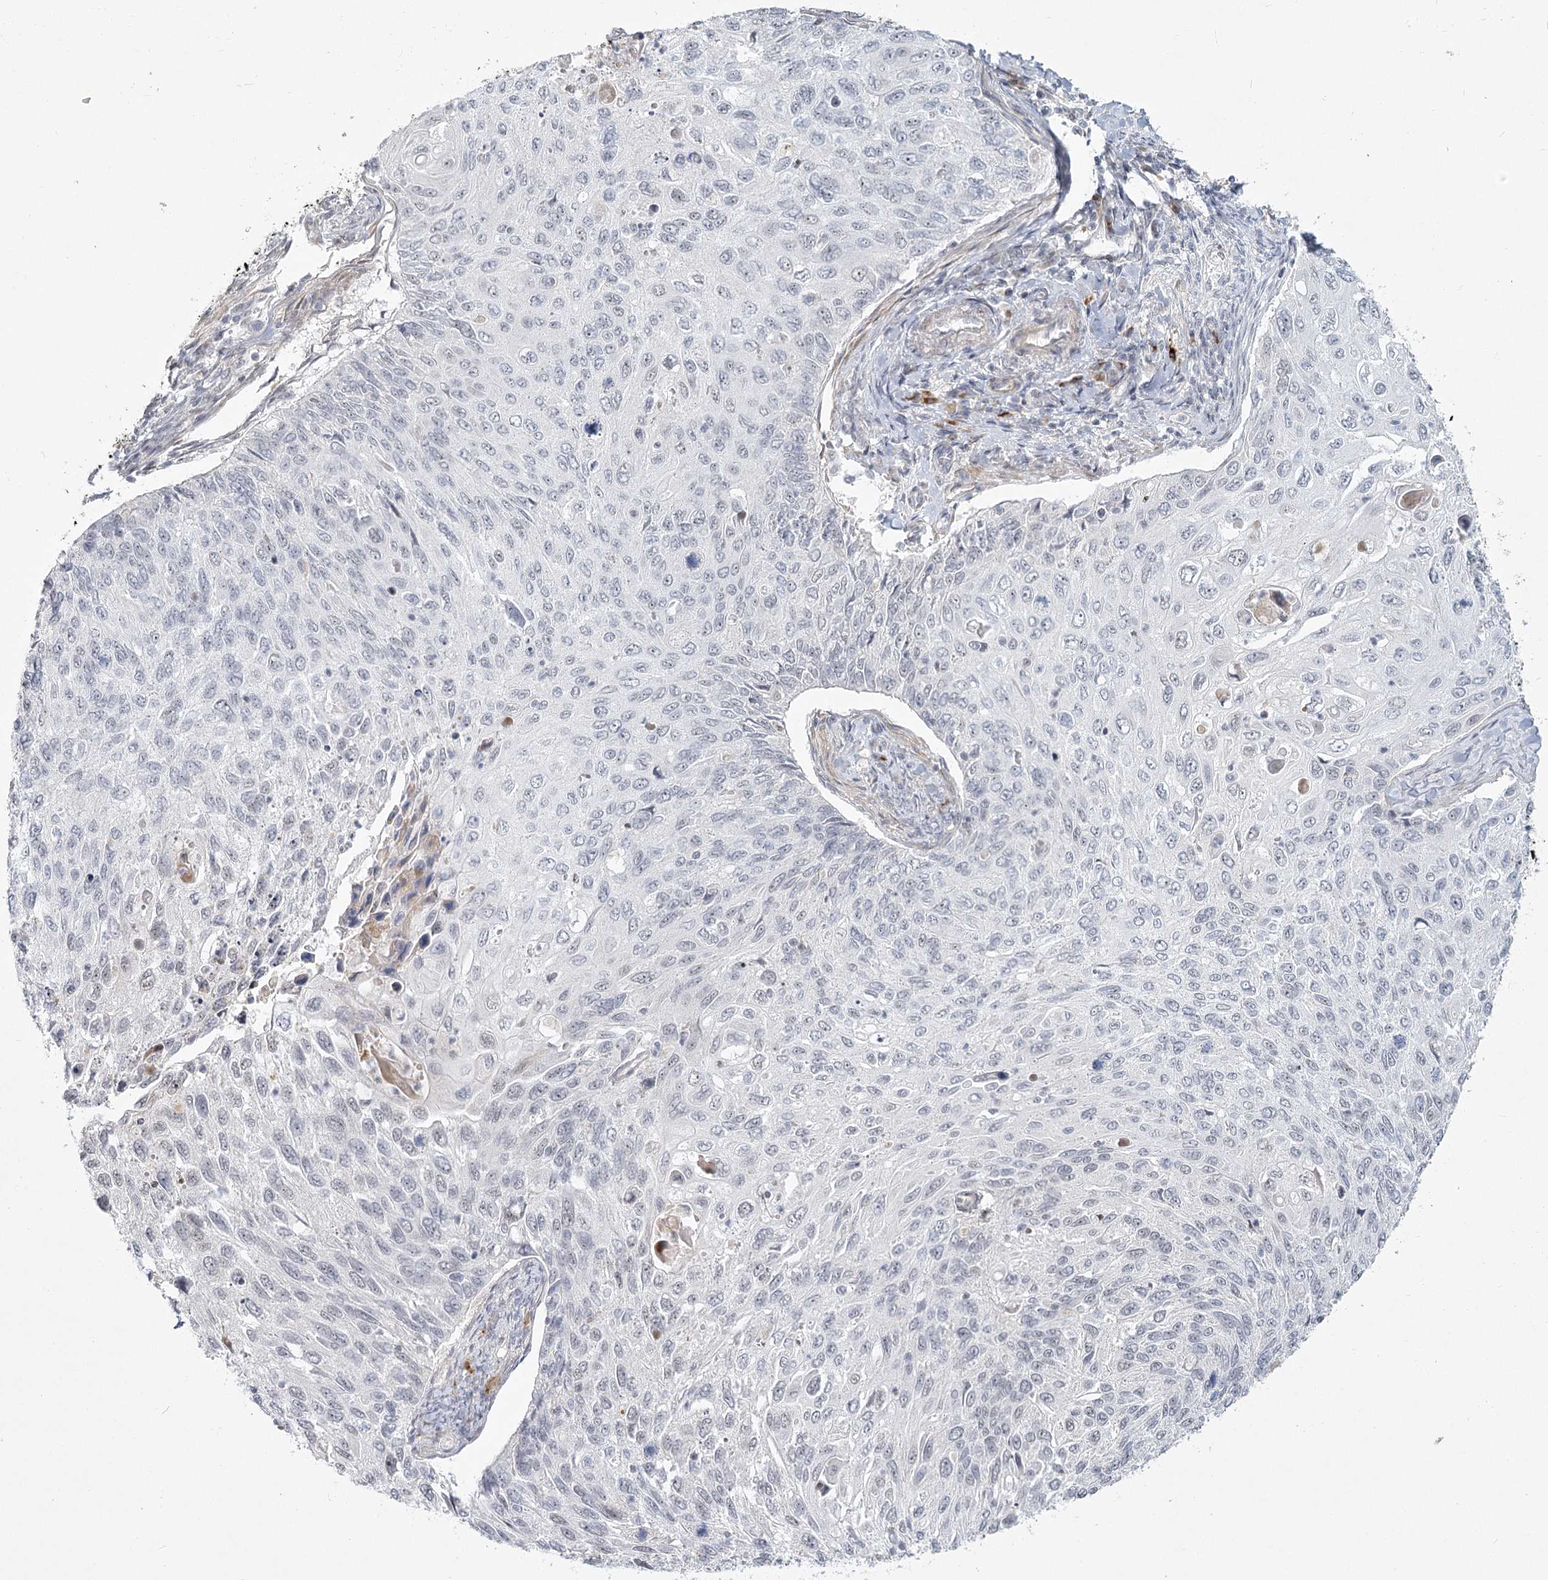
{"staining": {"intensity": "negative", "quantity": "none", "location": "none"}, "tissue": "cervical cancer", "cell_type": "Tumor cells", "image_type": "cancer", "snomed": [{"axis": "morphology", "description": "Squamous cell carcinoma, NOS"}, {"axis": "topography", "description": "Cervix"}], "caption": "A high-resolution photomicrograph shows immunohistochemistry staining of cervical cancer (squamous cell carcinoma), which reveals no significant expression in tumor cells. (DAB (3,3'-diaminobenzidine) immunohistochemistry (IHC) with hematoxylin counter stain).", "gene": "EXOSC7", "patient": {"sex": "female", "age": 70}}